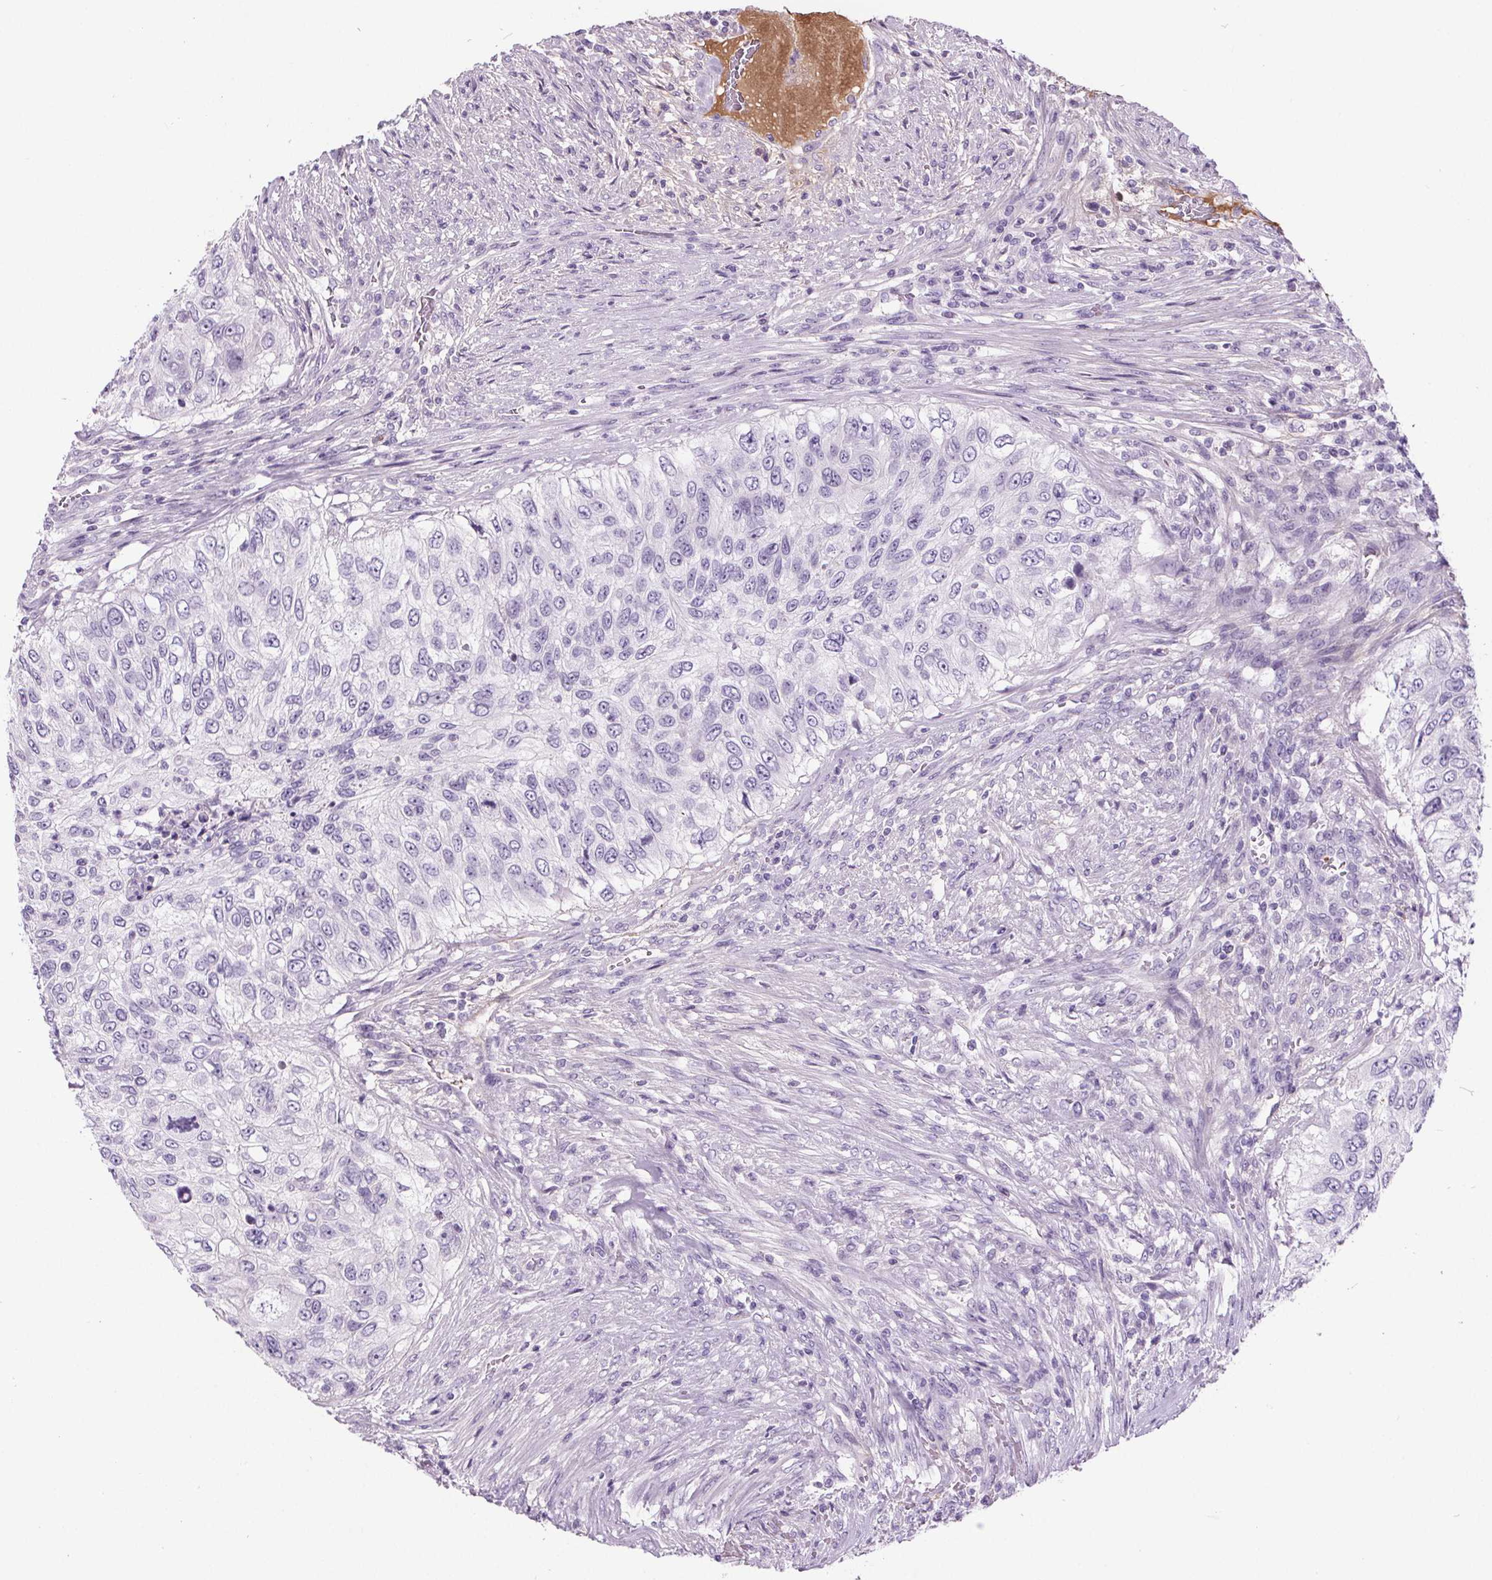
{"staining": {"intensity": "negative", "quantity": "none", "location": "none"}, "tissue": "urothelial cancer", "cell_type": "Tumor cells", "image_type": "cancer", "snomed": [{"axis": "morphology", "description": "Urothelial carcinoma, High grade"}, {"axis": "topography", "description": "Urinary bladder"}], "caption": "Tumor cells show no significant protein expression in high-grade urothelial carcinoma.", "gene": "CD5L", "patient": {"sex": "female", "age": 60}}